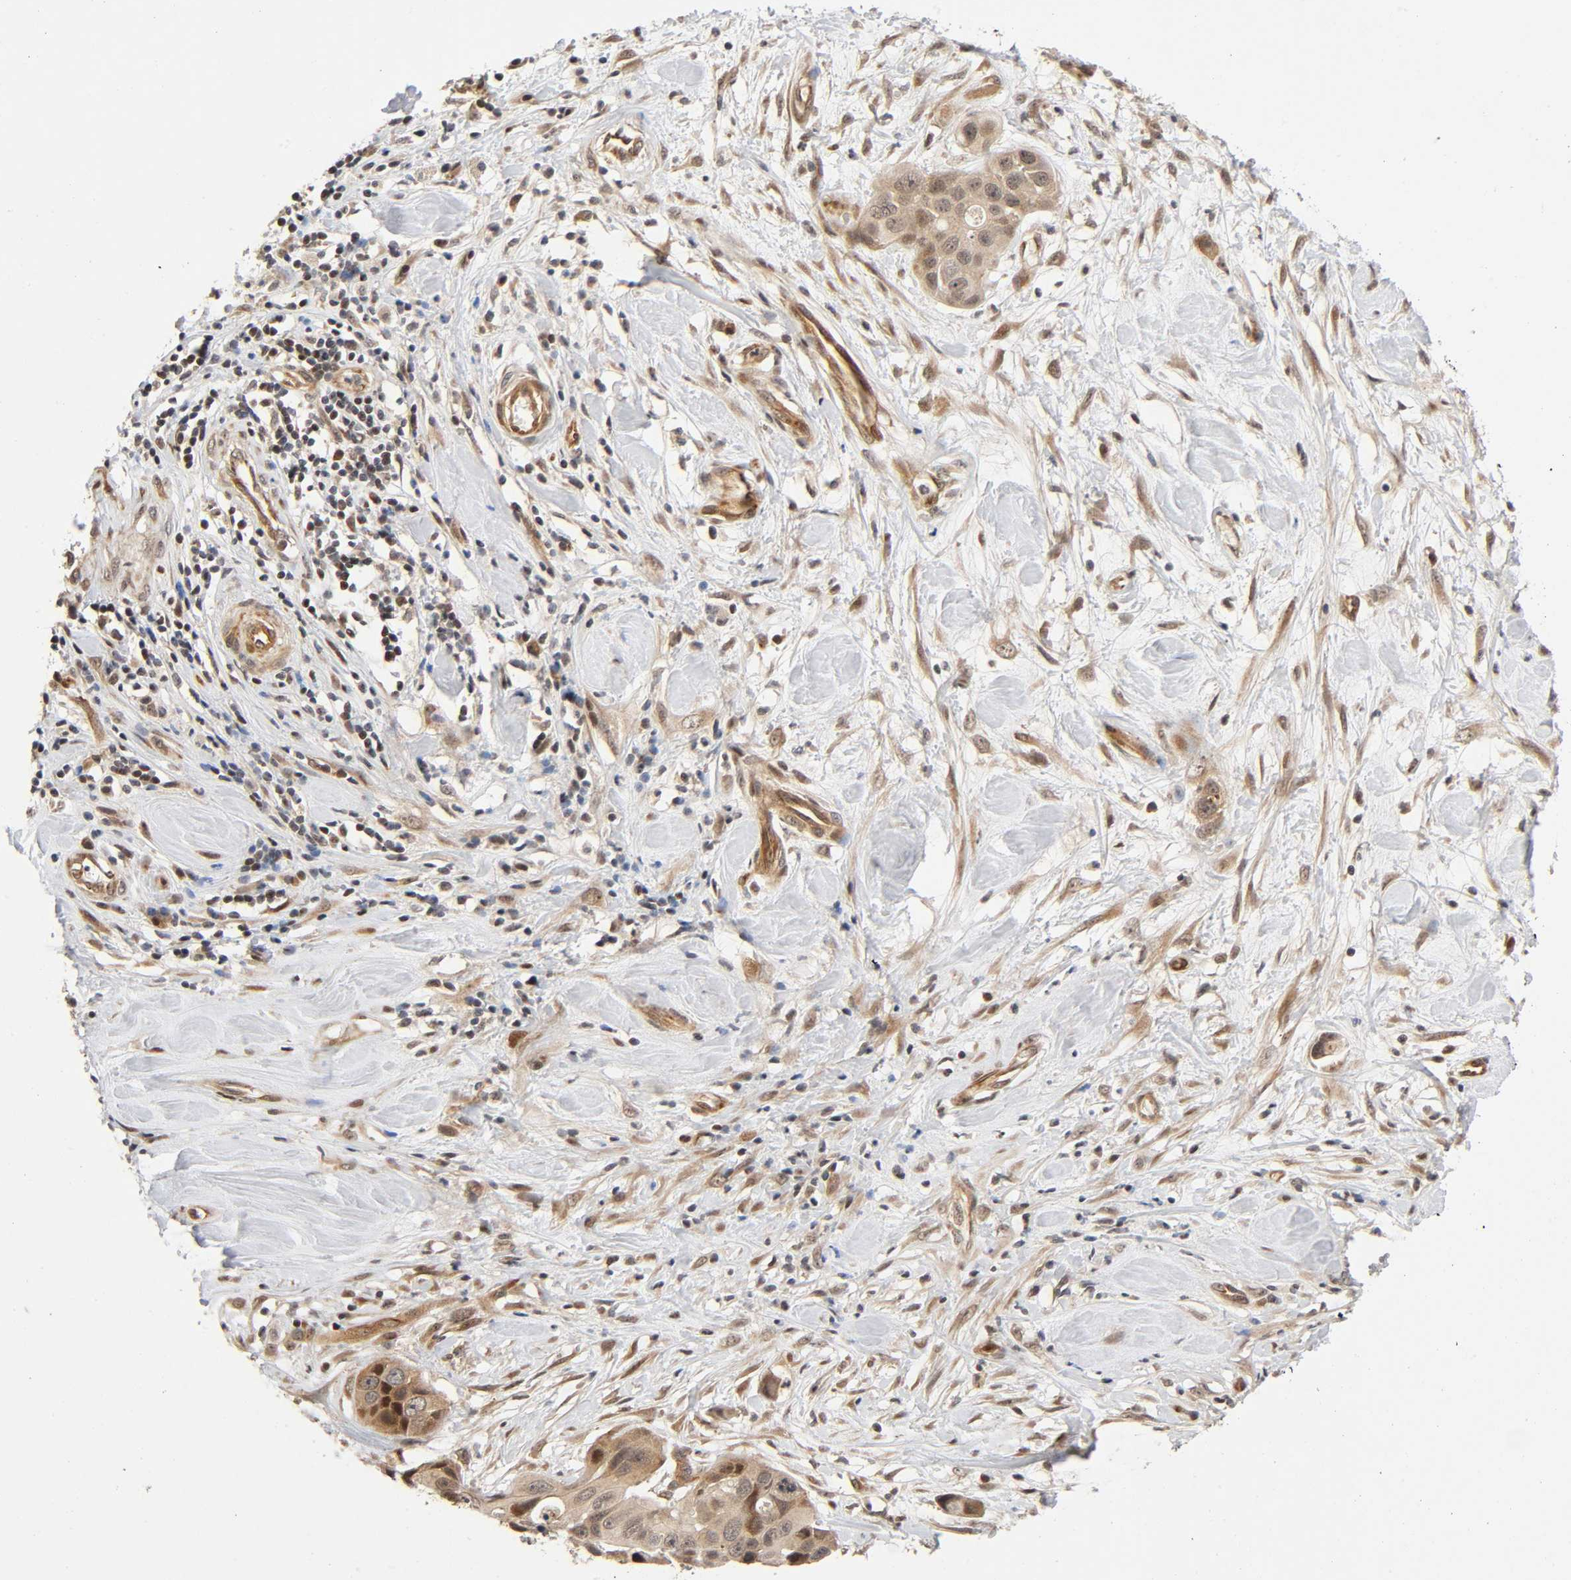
{"staining": {"intensity": "weak", "quantity": ">75%", "location": "cytoplasmic/membranous,nuclear"}, "tissue": "pancreatic cancer", "cell_type": "Tumor cells", "image_type": "cancer", "snomed": [{"axis": "morphology", "description": "Adenocarcinoma, NOS"}, {"axis": "topography", "description": "Pancreas"}], "caption": "Immunohistochemical staining of human adenocarcinoma (pancreatic) demonstrates weak cytoplasmic/membranous and nuclear protein expression in about >75% of tumor cells.", "gene": "IQCJ-SCHIP1", "patient": {"sex": "female", "age": 60}}